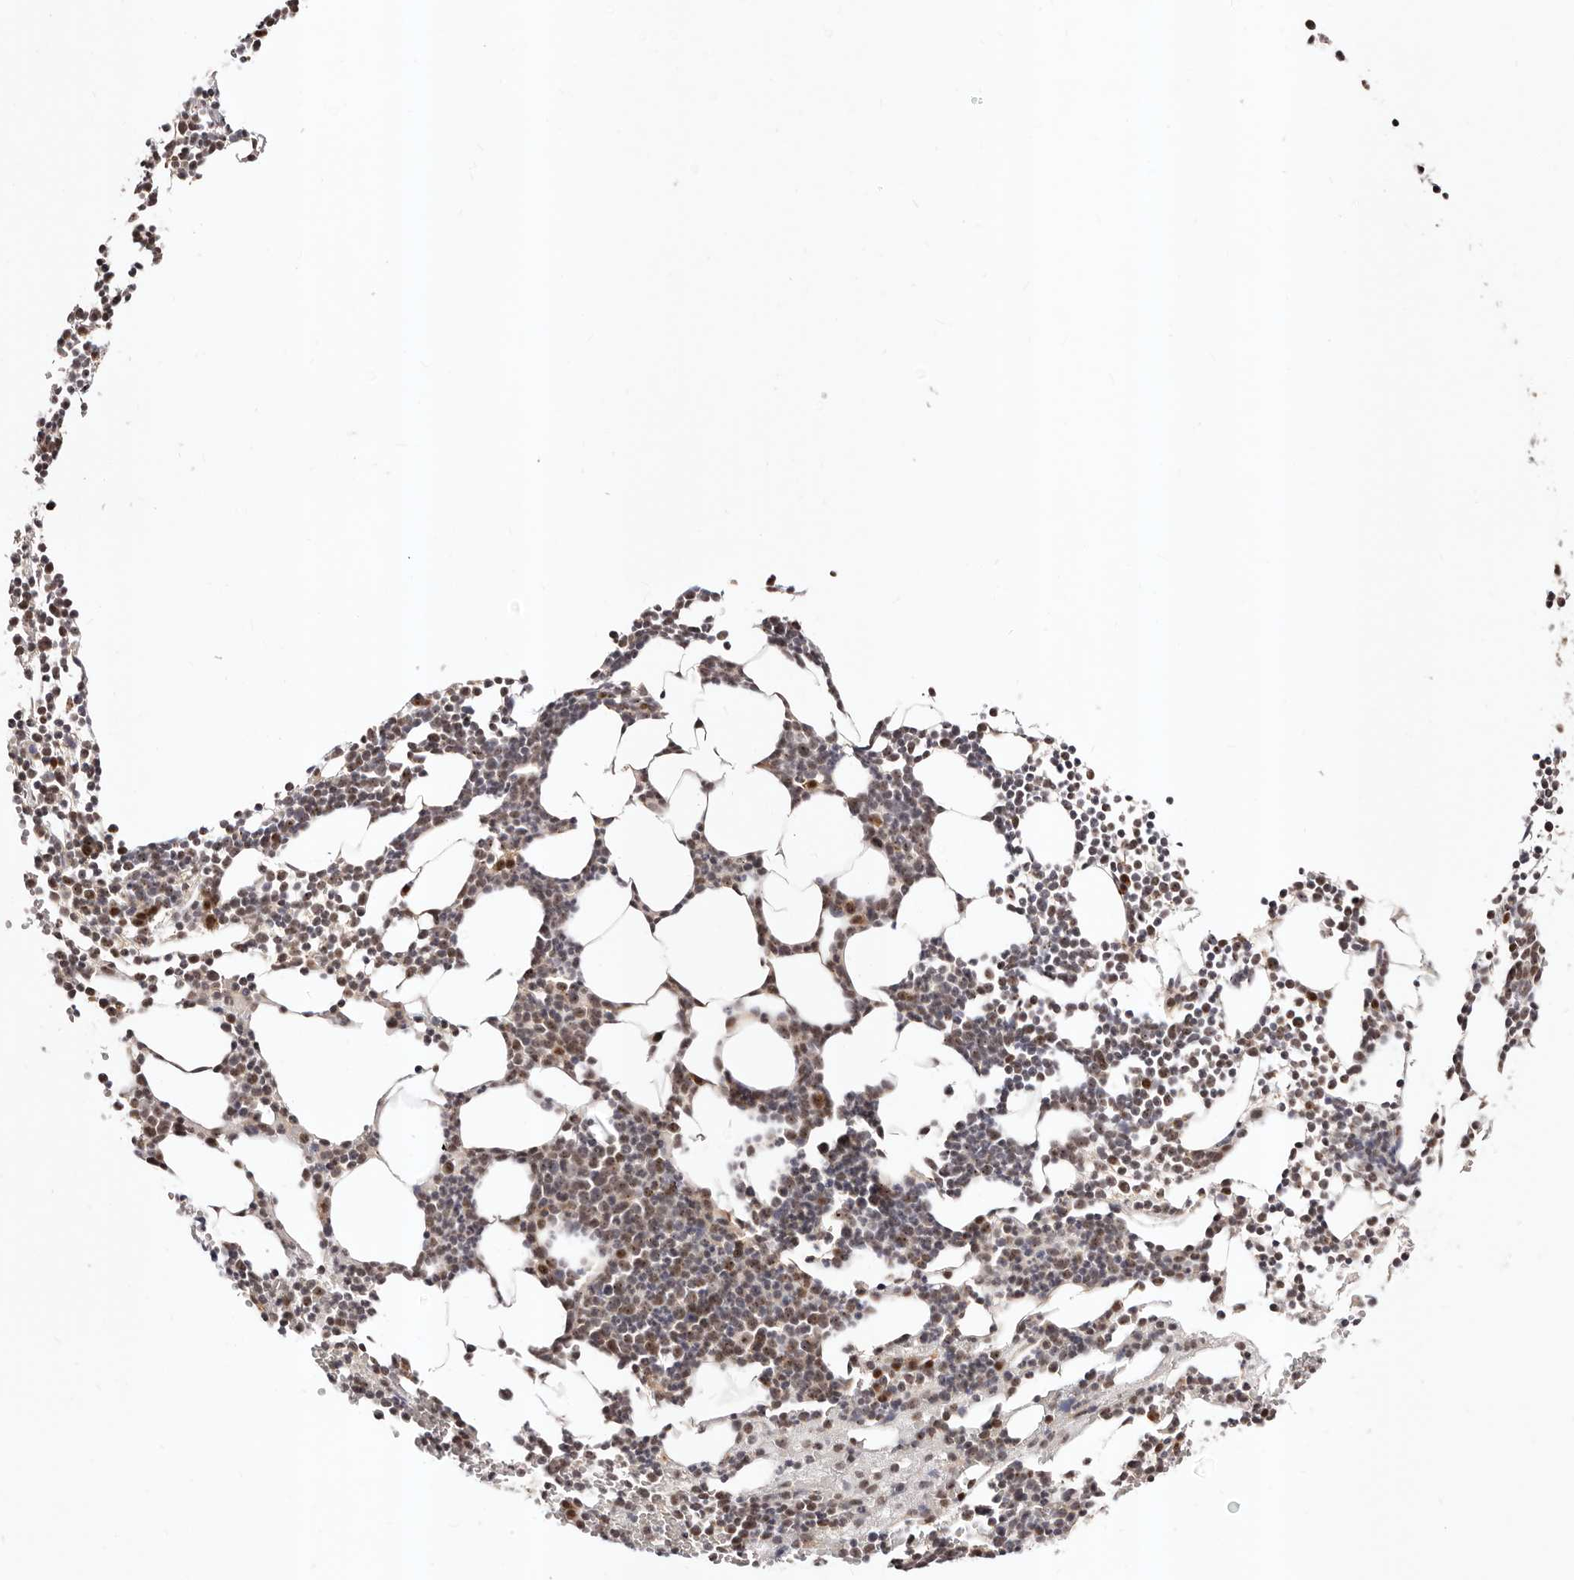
{"staining": {"intensity": "moderate", "quantity": "25%-75%", "location": "cytoplasmic/membranous"}, "tissue": "bone marrow", "cell_type": "Hematopoietic cells", "image_type": "normal", "snomed": [{"axis": "morphology", "description": "Normal tissue, NOS"}, {"axis": "topography", "description": "Bone marrow"}], "caption": "A histopathology image of bone marrow stained for a protein shows moderate cytoplasmic/membranous brown staining in hematopoietic cells. (DAB = brown stain, brightfield microscopy at high magnification).", "gene": "APOL6", "patient": {"sex": "female", "age": 67}}